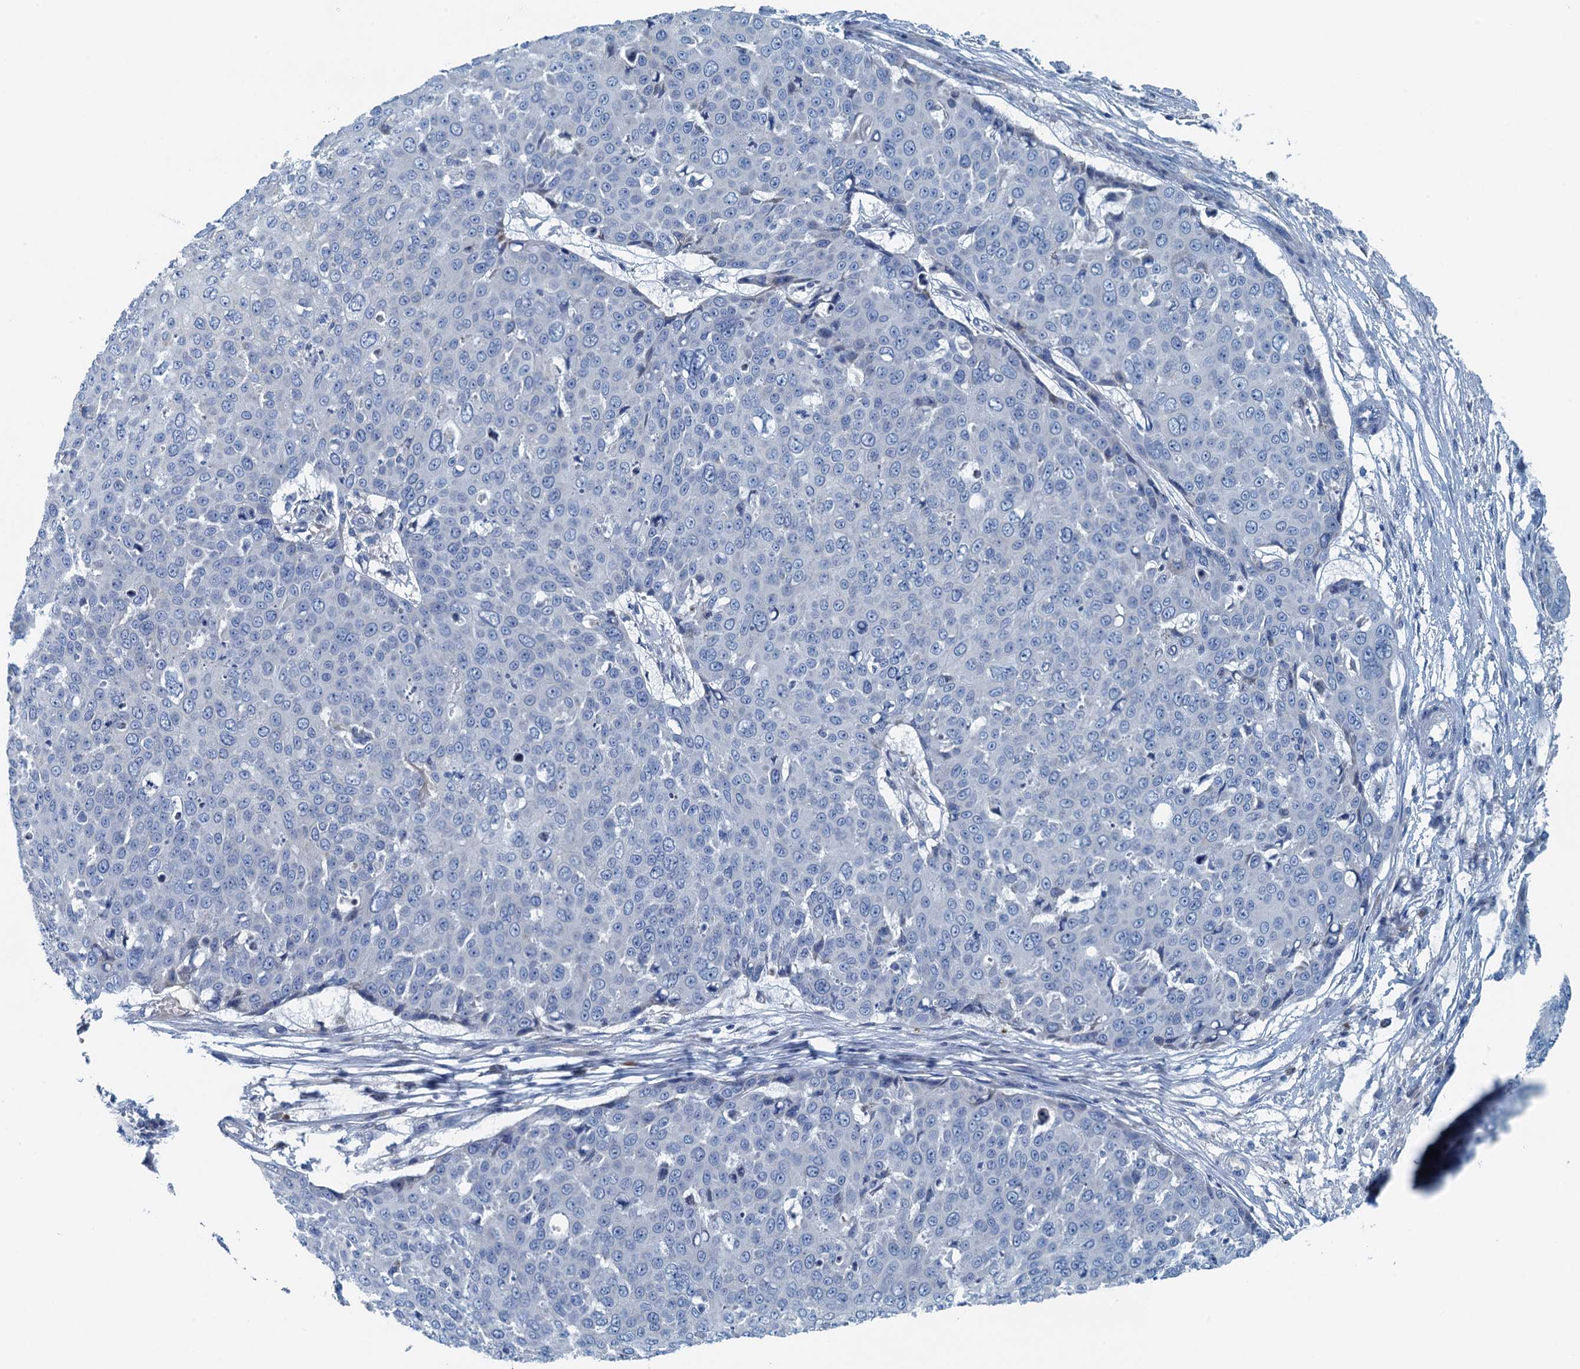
{"staining": {"intensity": "negative", "quantity": "none", "location": "none"}, "tissue": "skin cancer", "cell_type": "Tumor cells", "image_type": "cancer", "snomed": [{"axis": "morphology", "description": "Squamous cell carcinoma, NOS"}, {"axis": "topography", "description": "Skin"}], "caption": "IHC of human skin cancer displays no staining in tumor cells.", "gene": "C10orf88", "patient": {"sex": "male", "age": 71}}